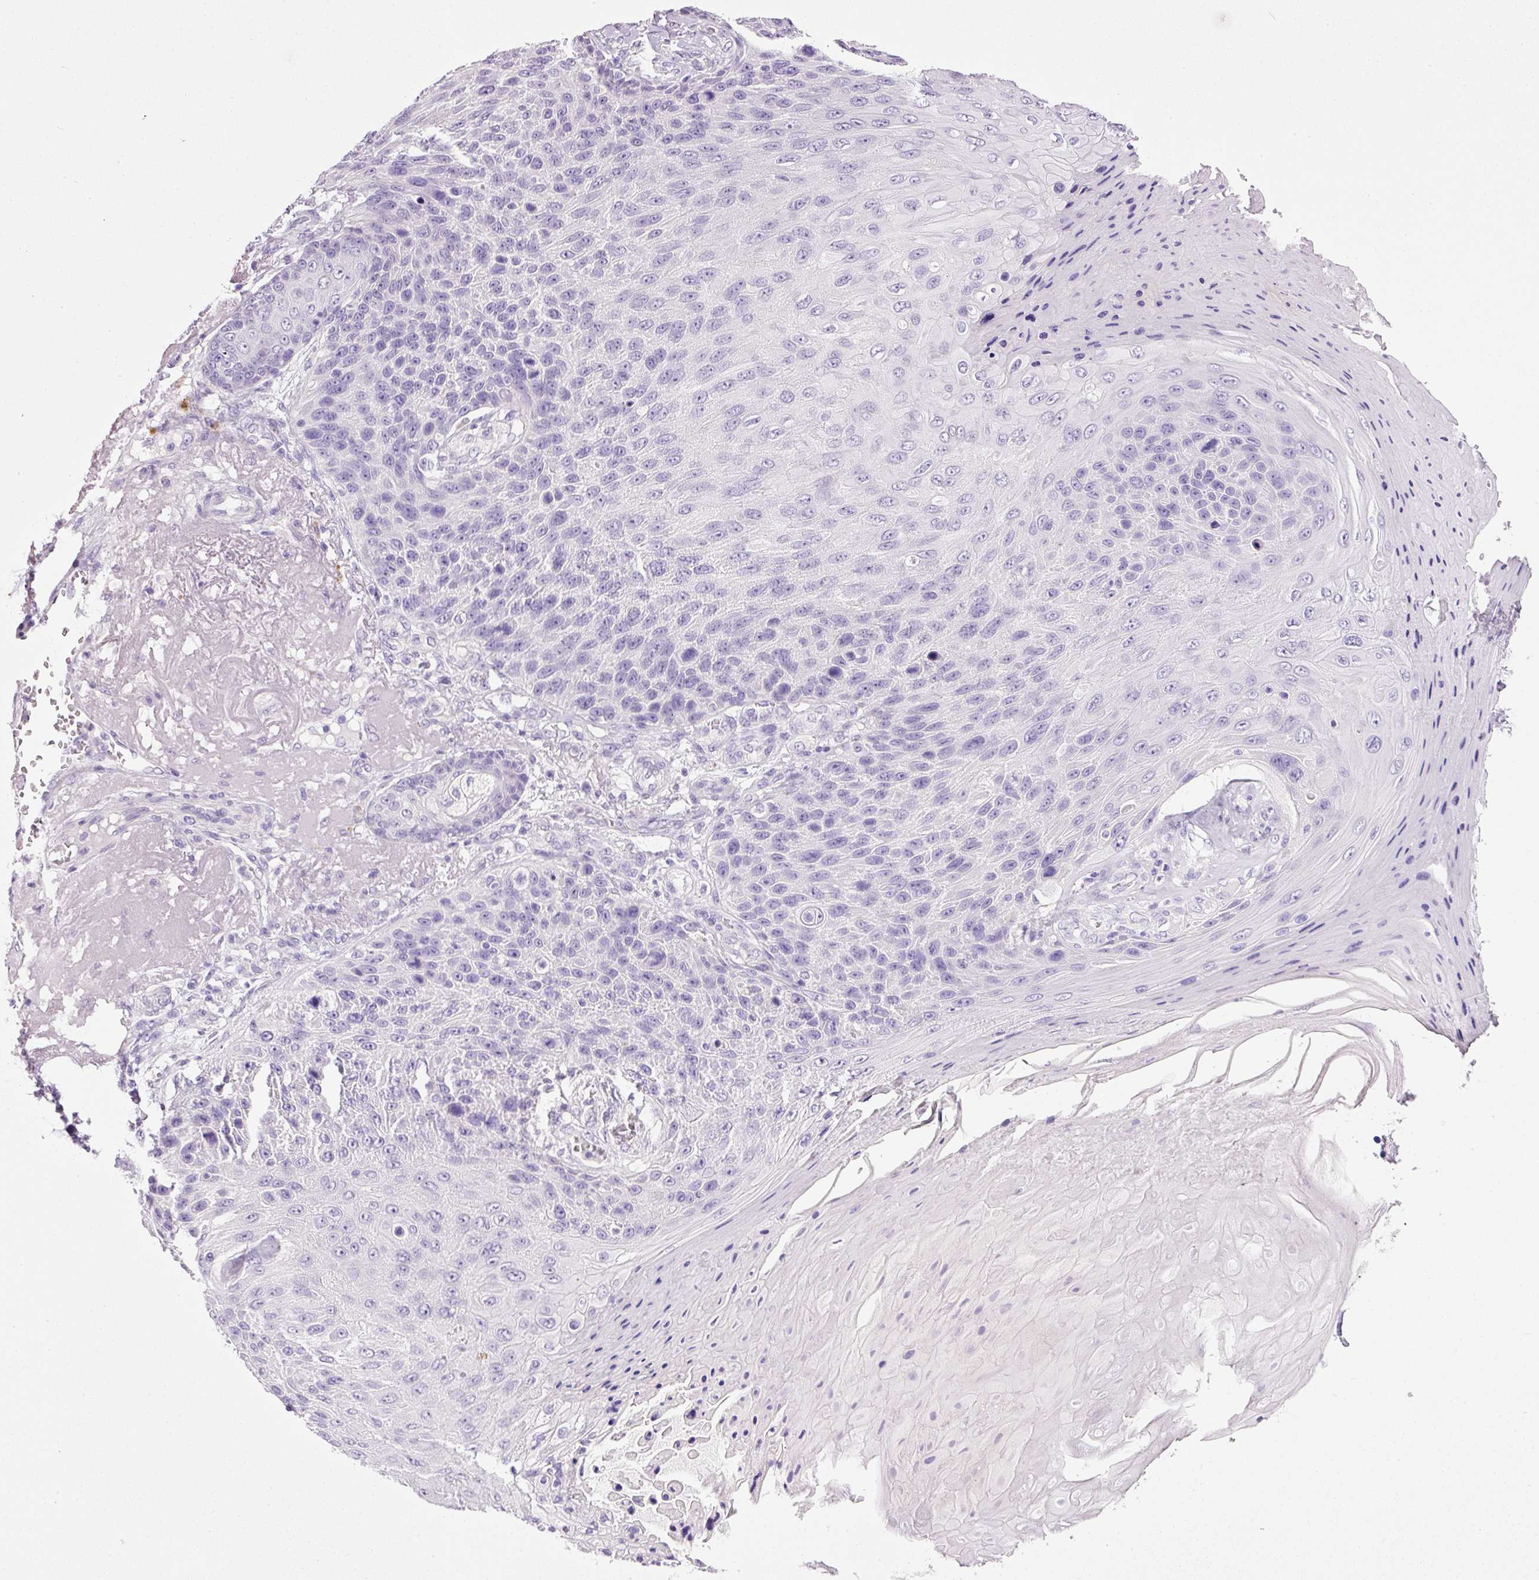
{"staining": {"intensity": "negative", "quantity": "none", "location": "none"}, "tissue": "skin cancer", "cell_type": "Tumor cells", "image_type": "cancer", "snomed": [{"axis": "morphology", "description": "Squamous cell carcinoma, NOS"}, {"axis": "topography", "description": "Skin"}], "caption": "A high-resolution micrograph shows immunohistochemistry (IHC) staining of squamous cell carcinoma (skin), which demonstrates no significant positivity in tumor cells.", "gene": "BSND", "patient": {"sex": "female", "age": 88}}